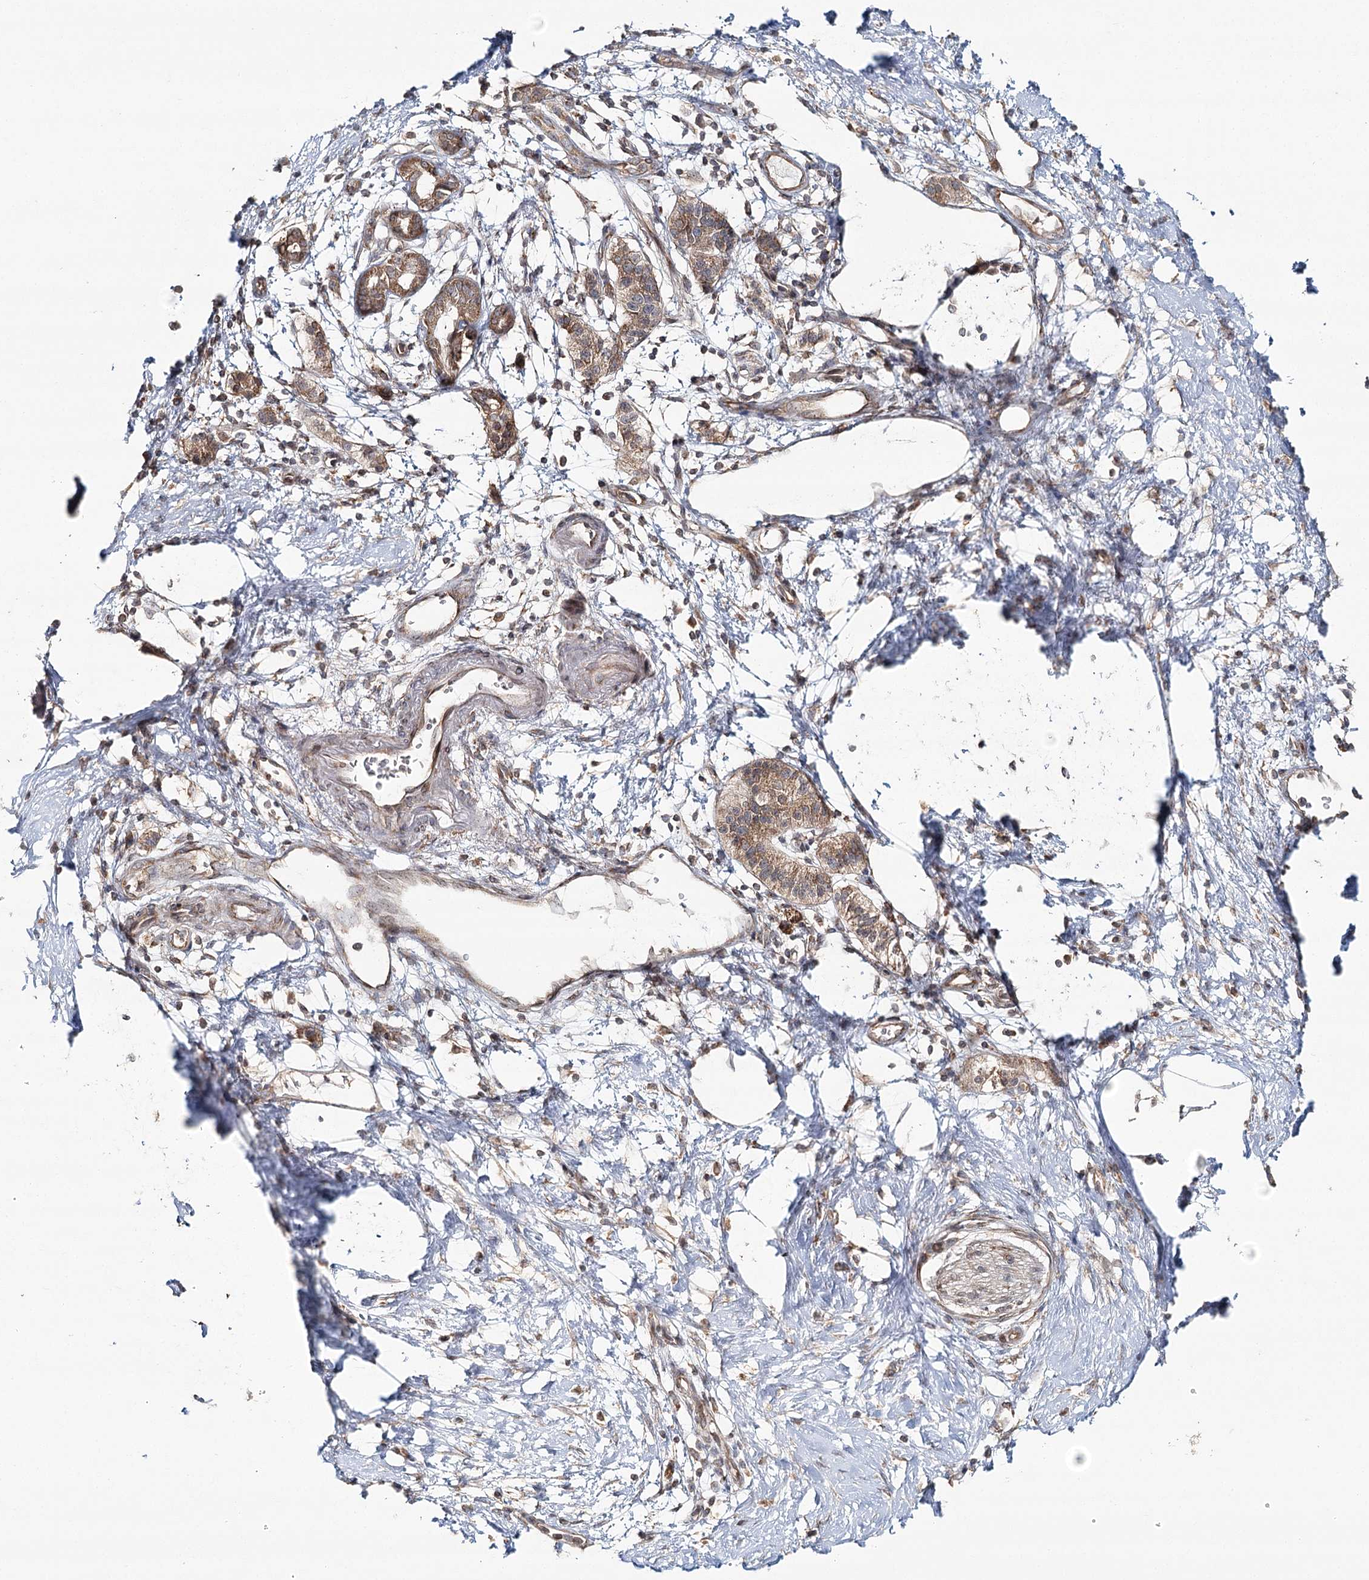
{"staining": {"intensity": "moderate", "quantity": ">75%", "location": "cytoplasmic/membranous"}, "tissue": "pancreatic cancer", "cell_type": "Tumor cells", "image_type": "cancer", "snomed": [{"axis": "morphology", "description": "Adenocarcinoma, NOS"}, {"axis": "topography", "description": "Pancreas"}], "caption": "High-magnification brightfield microscopy of pancreatic cancer (adenocarcinoma) stained with DAB (3,3'-diaminobenzidine) (brown) and counterstained with hematoxylin (blue). tumor cells exhibit moderate cytoplasmic/membranous staining is seen in about>75% of cells.", "gene": "OTUD4", "patient": {"sex": "male", "age": 50}}